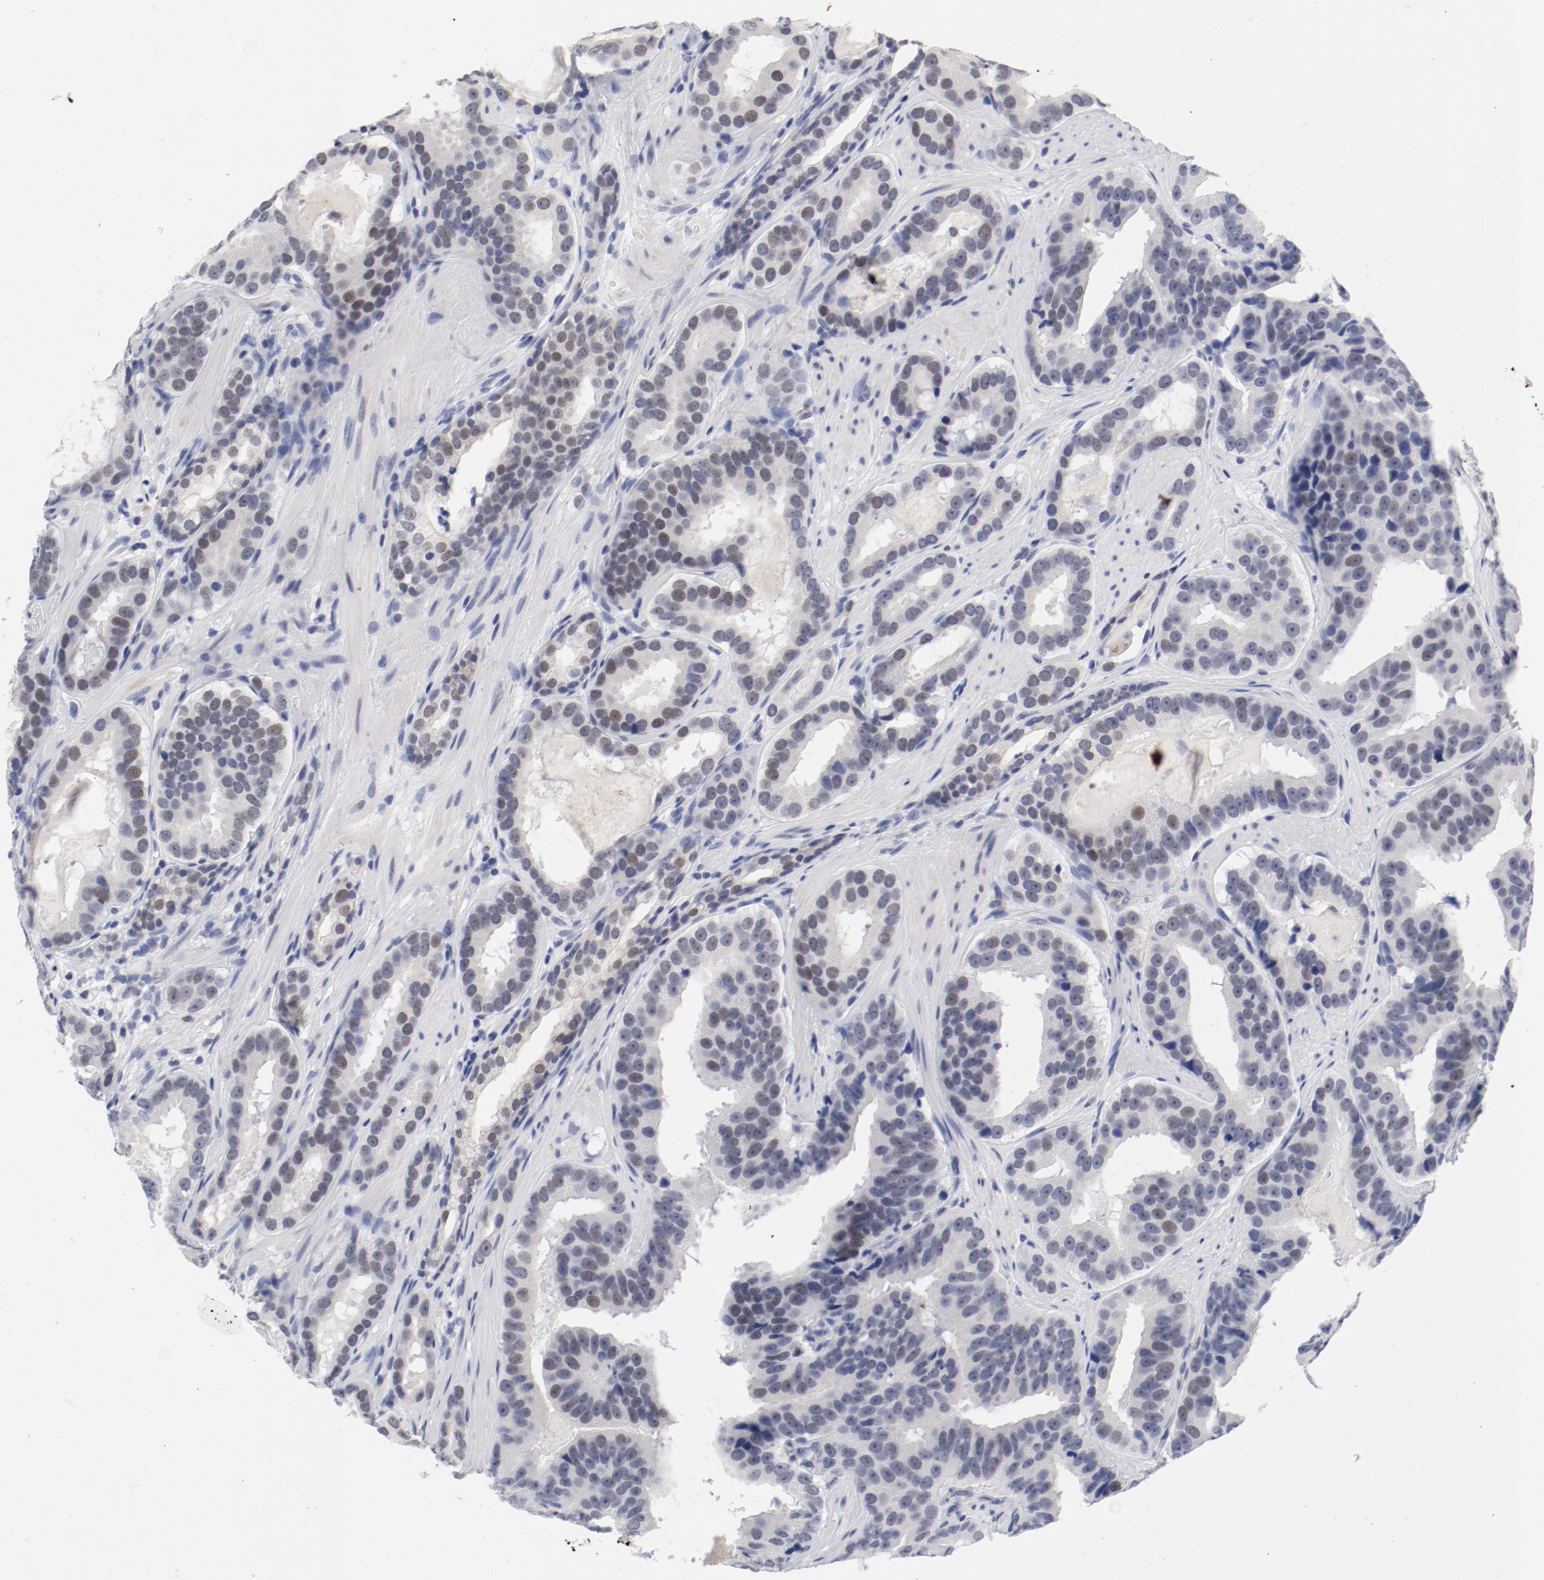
{"staining": {"intensity": "weak", "quantity": "<25%", "location": "nuclear"}, "tissue": "prostate cancer", "cell_type": "Tumor cells", "image_type": "cancer", "snomed": [{"axis": "morphology", "description": "Adenocarcinoma, Low grade"}, {"axis": "topography", "description": "Prostate"}], "caption": "Immunohistochemical staining of prostate low-grade adenocarcinoma shows no significant expression in tumor cells. The staining was performed using DAB (3,3'-diaminobenzidine) to visualize the protein expression in brown, while the nuclei were stained in blue with hematoxylin (Magnification: 20x).", "gene": "ANKLE2", "patient": {"sex": "male", "age": 59}}